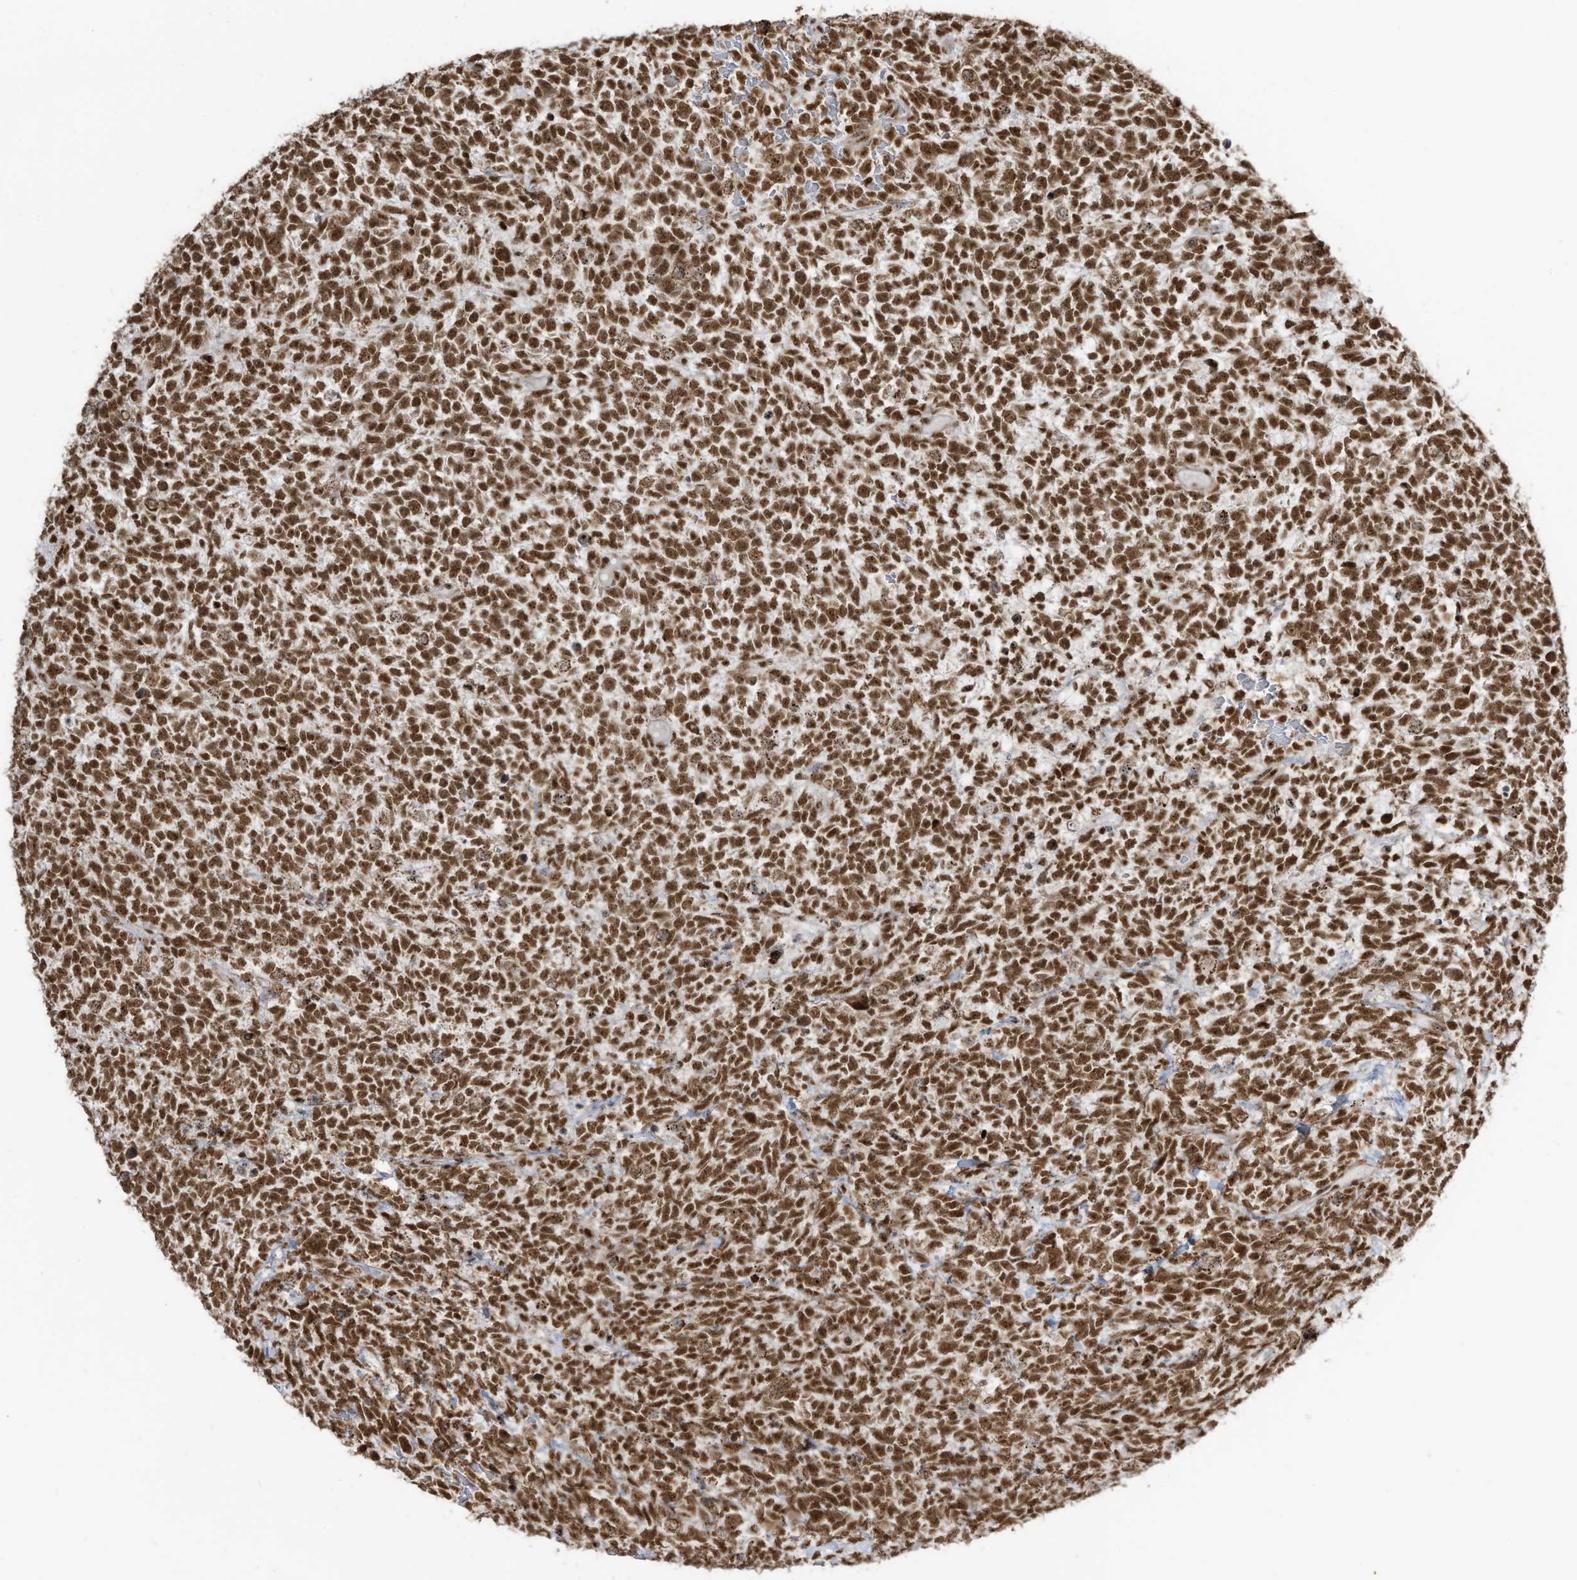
{"staining": {"intensity": "strong", "quantity": ">75%", "location": "nuclear"}, "tissue": "urothelial cancer", "cell_type": "Tumor cells", "image_type": "cancer", "snomed": [{"axis": "morphology", "description": "Urothelial carcinoma, High grade"}, {"axis": "topography", "description": "Urinary bladder"}], "caption": "High-power microscopy captured an immunohistochemistry image of high-grade urothelial carcinoma, revealing strong nuclear staining in about >75% of tumor cells.", "gene": "LBH", "patient": {"sex": "female", "age": 82}}